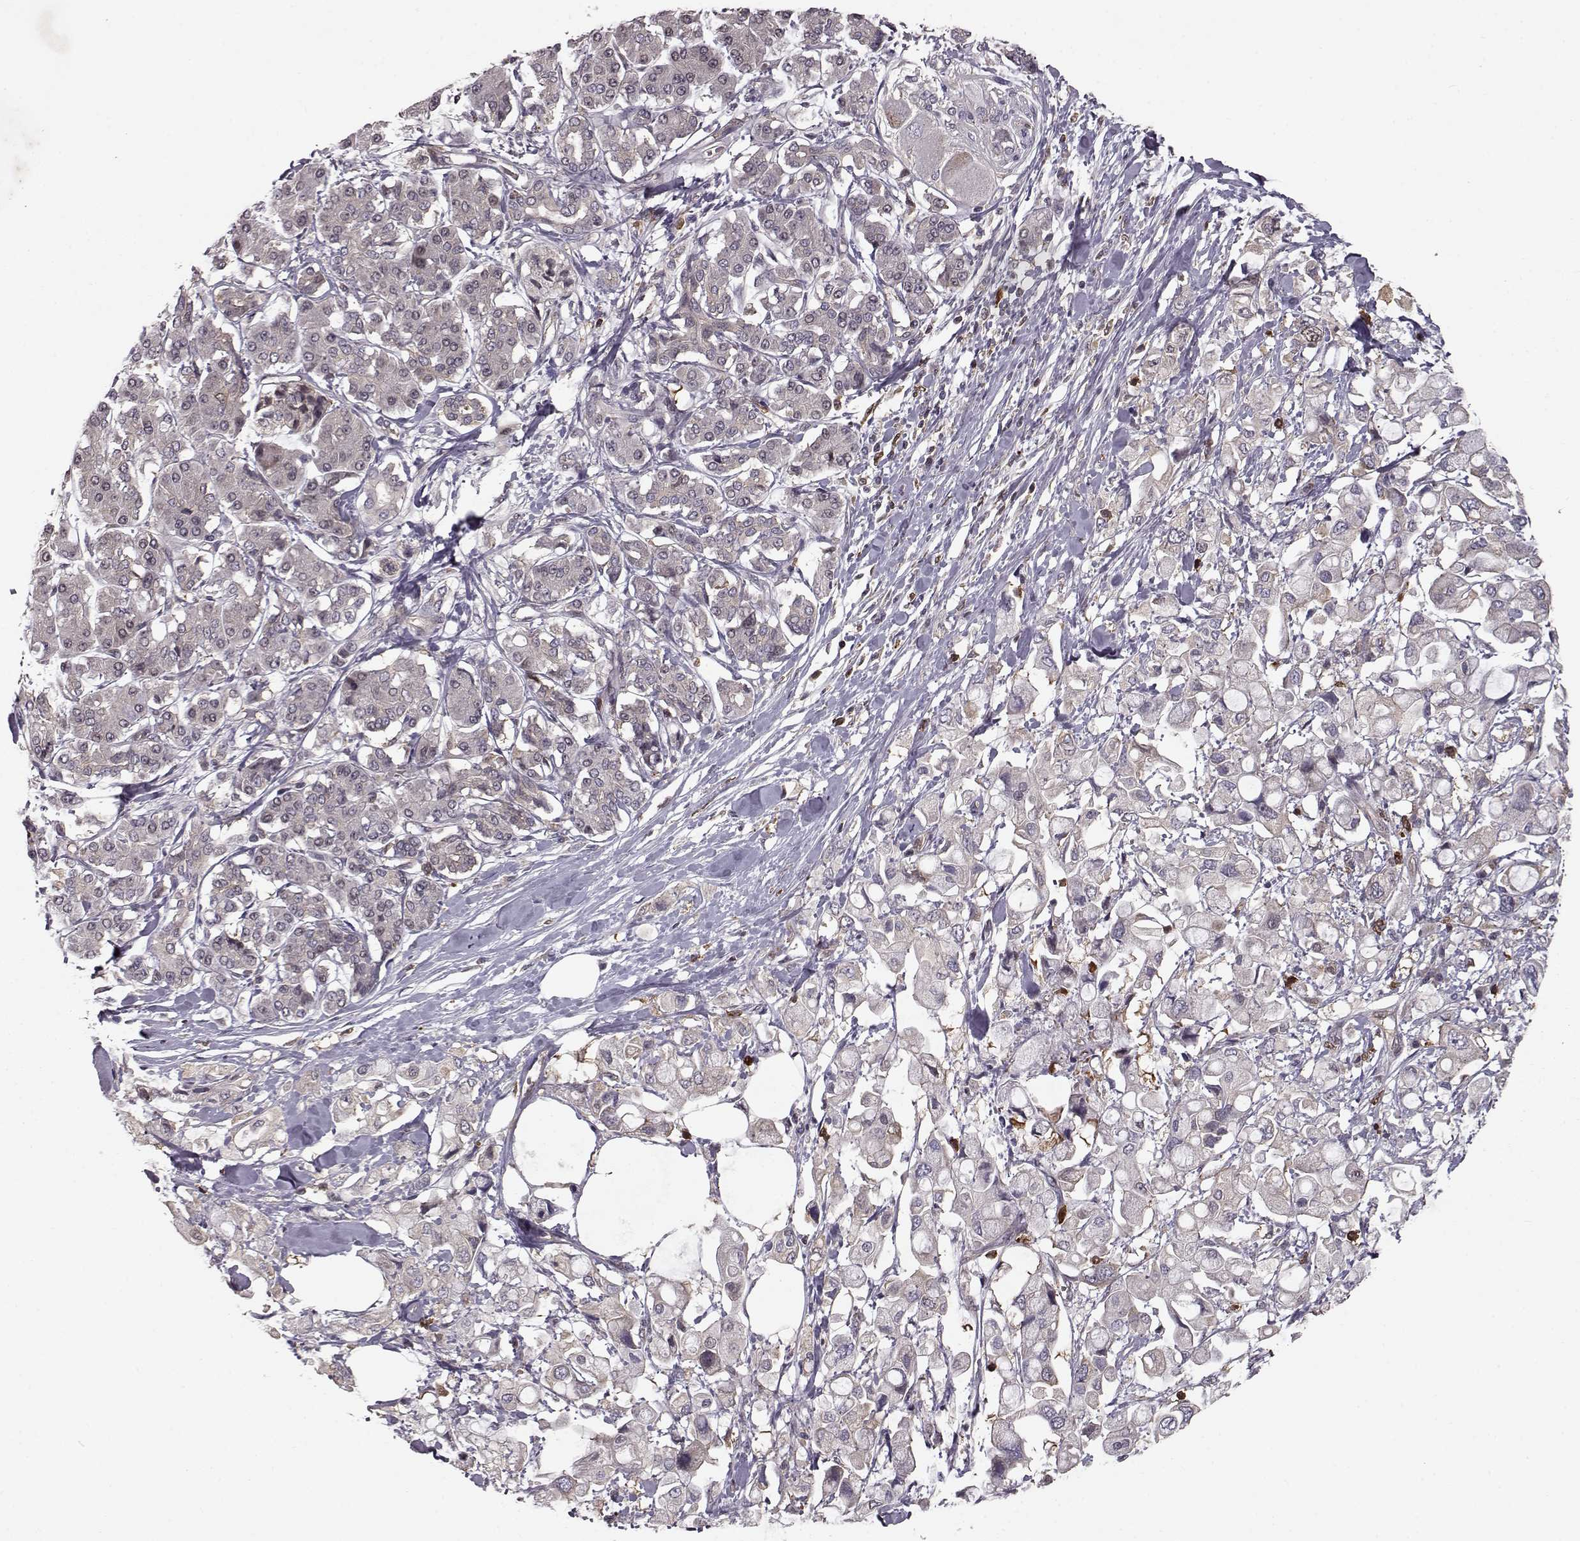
{"staining": {"intensity": "strong", "quantity": "<25%", "location": "cytoplasmic/membranous"}, "tissue": "pancreatic cancer", "cell_type": "Tumor cells", "image_type": "cancer", "snomed": [{"axis": "morphology", "description": "Adenocarcinoma, NOS"}, {"axis": "topography", "description": "Pancreas"}], "caption": "This micrograph displays immunohistochemistry staining of pancreatic adenocarcinoma, with medium strong cytoplasmic/membranous positivity in approximately <25% of tumor cells.", "gene": "RANBP1", "patient": {"sex": "female", "age": 56}}